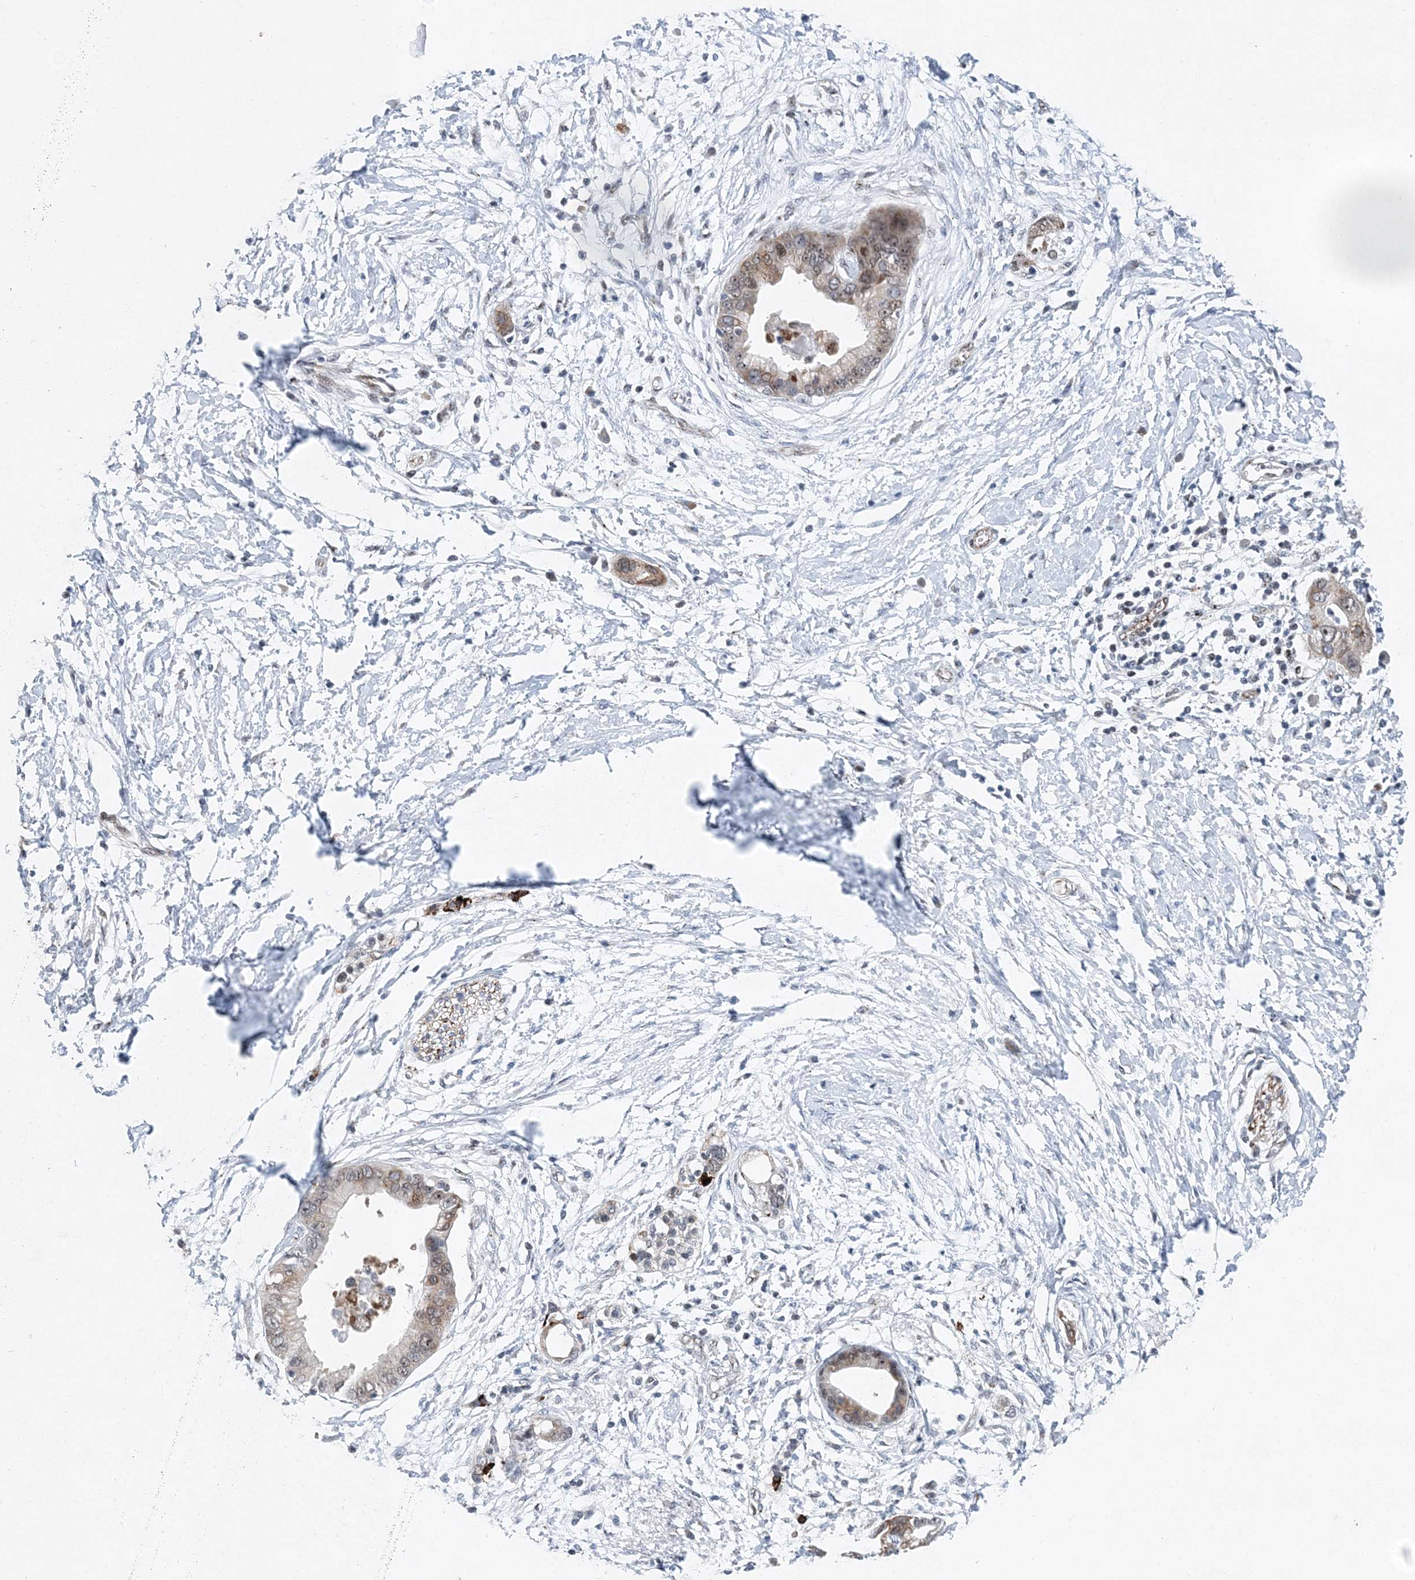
{"staining": {"intensity": "weak", "quantity": "25%-75%", "location": "nuclear"}, "tissue": "pancreatic cancer", "cell_type": "Tumor cells", "image_type": "cancer", "snomed": [{"axis": "morphology", "description": "Normal tissue, NOS"}, {"axis": "morphology", "description": "Adenocarcinoma, NOS"}, {"axis": "topography", "description": "Pancreas"}, {"axis": "topography", "description": "Peripheral nerve tissue"}], "caption": "Pancreatic cancer (adenocarcinoma) tissue shows weak nuclear positivity in about 25%-75% of tumor cells, visualized by immunohistochemistry.", "gene": "UIMC1", "patient": {"sex": "male", "age": 59}}